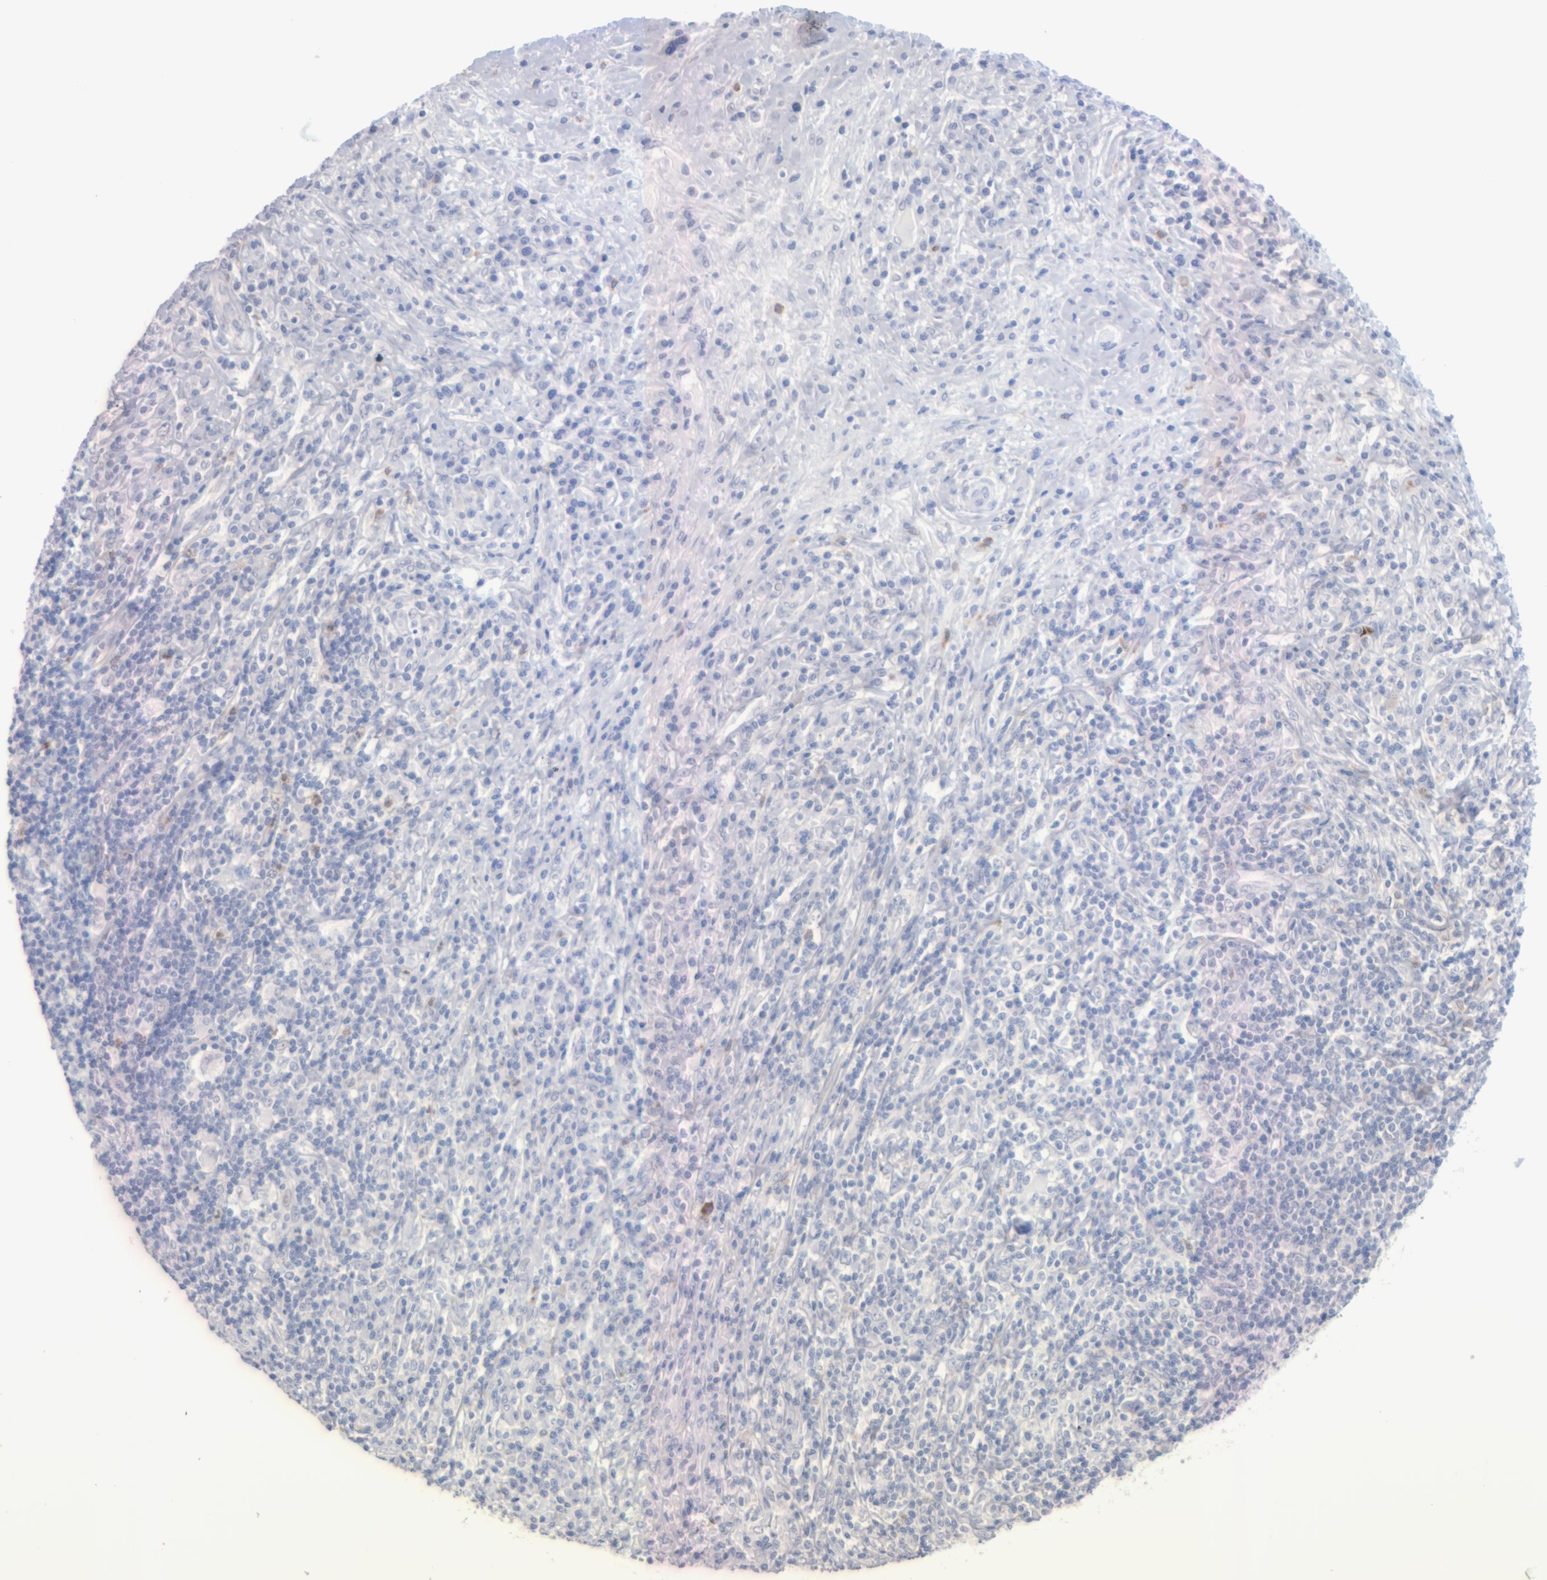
{"staining": {"intensity": "moderate", "quantity": "<25%", "location": "cytoplasmic/membranous"}, "tissue": "lymphoma", "cell_type": "Tumor cells", "image_type": "cancer", "snomed": [{"axis": "morphology", "description": "Hodgkin's disease, NOS"}, {"axis": "topography", "description": "Lymph node"}], "caption": "Moderate cytoplasmic/membranous positivity for a protein is appreciated in approximately <25% of tumor cells of lymphoma using immunohistochemistry.", "gene": "MGAM", "patient": {"sex": "female", "age": 25}}